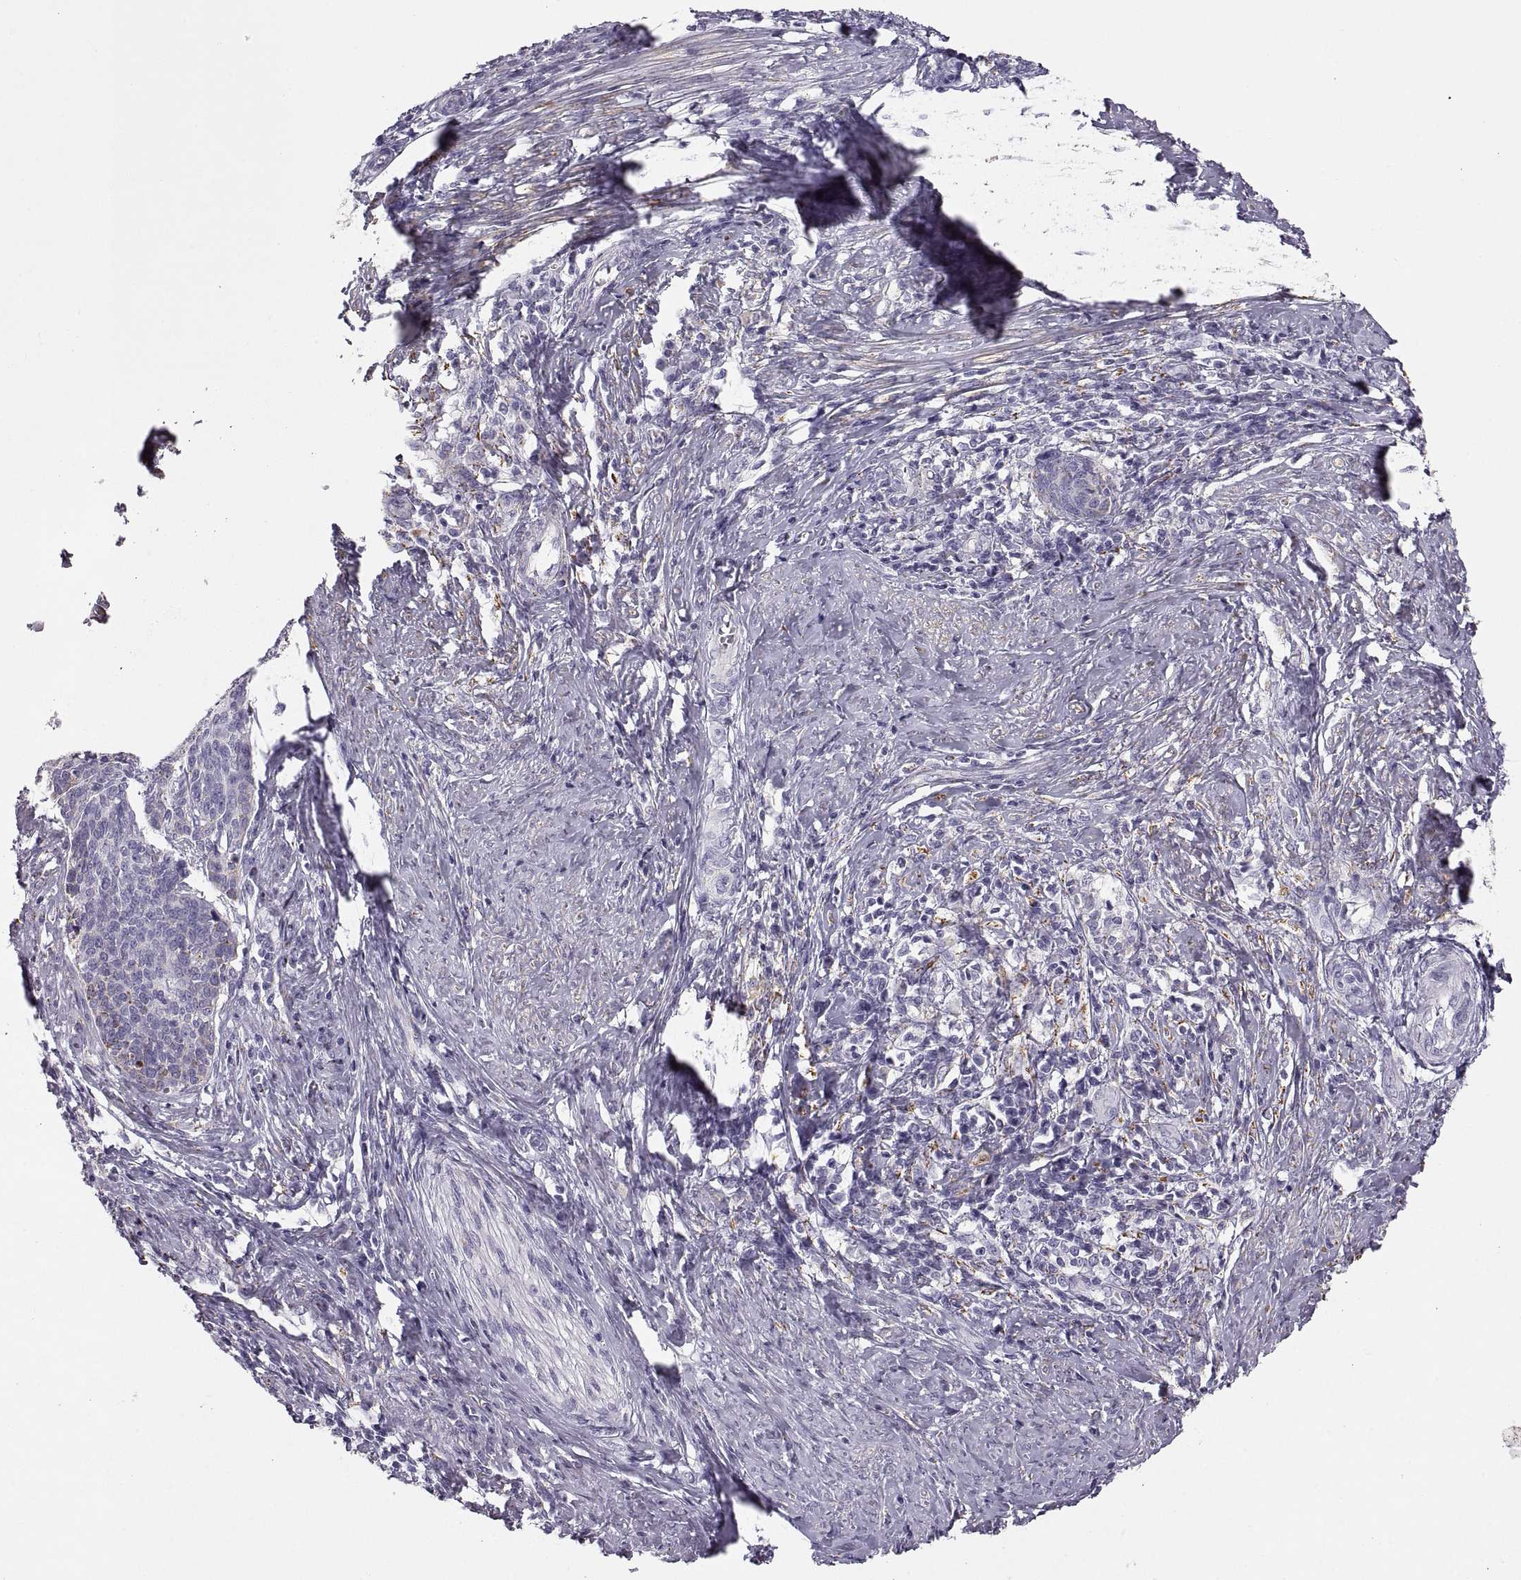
{"staining": {"intensity": "negative", "quantity": "none", "location": "none"}, "tissue": "cervical cancer", "cell_type": "Tumor cells", "image_type": "cancer", "snomed": [{"axis": "morphology", "description": "Squamous cell carcinoma, NOS"}, {"axis": "topography", "description": "Cervix"}], "caption": "Tumor cells are negative for protein expression in human cervical cancer (squamous cell carcinoma). (DAB IHC, high magnification).", "gene": "COL9A3", "patient": {"sex": "female", "age": 39}}